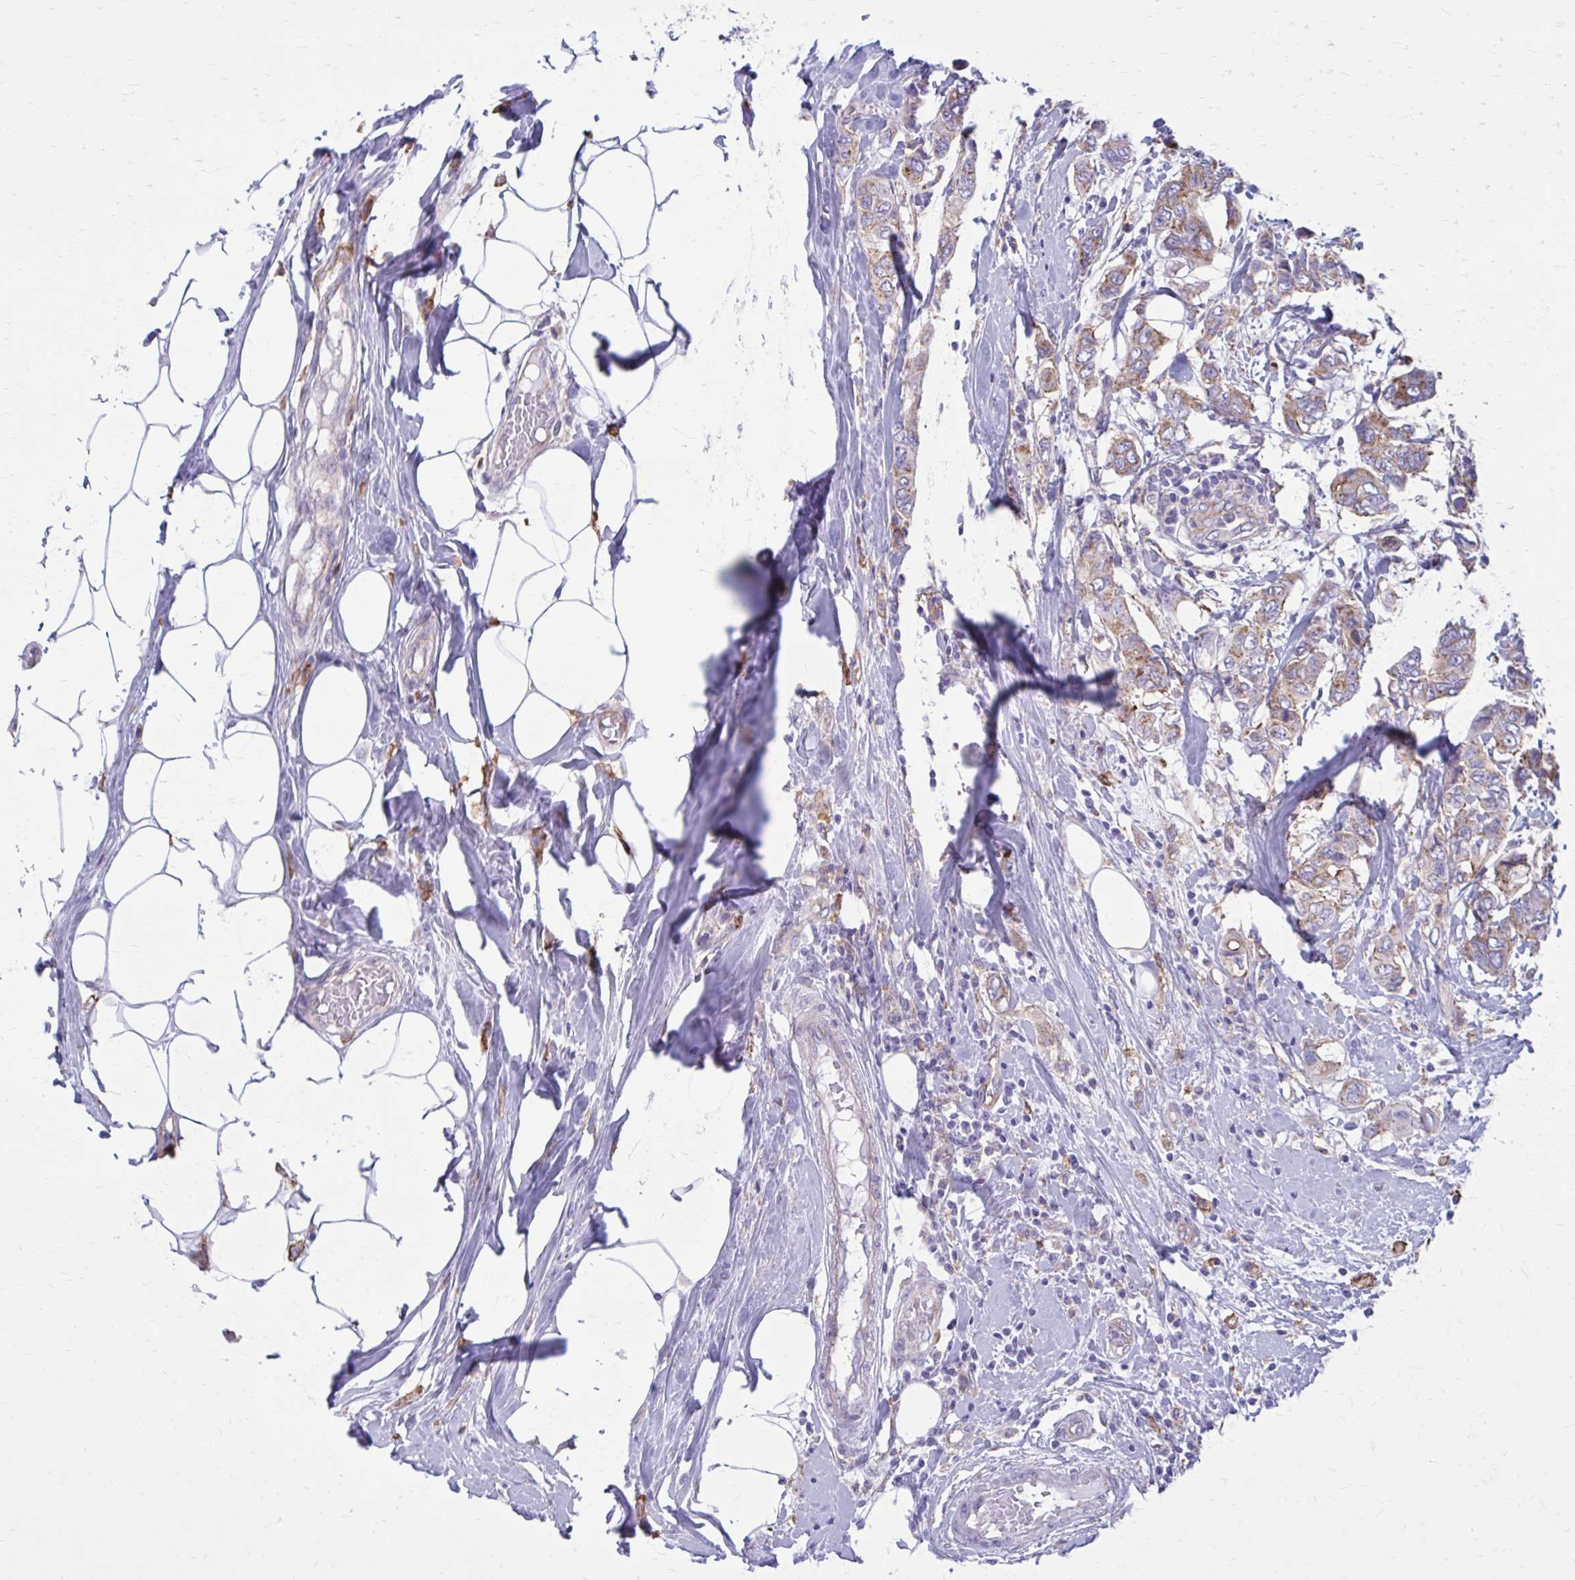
{"staining": {"intensity": "weak", "quantity": "25%-75%", "location": "cytoplasmic/membranous"}, "tissue": "breast cancer", "cell_type": "Tumor cells", "image_type": "cancer", "snomed": [{"axis": "morphology", "description": "Lobular carcinoma"}, {"axis": "topography", "description": "Breast"}], "caption": "About 25%-75% of tumor cells in human breast cancer demonstrate weak cytoplasmic/membranous protein expression as visualized by brown immunohistochemical staining.", "gene": "CLTA", "patient": {"sex": "female", "age": 51}}